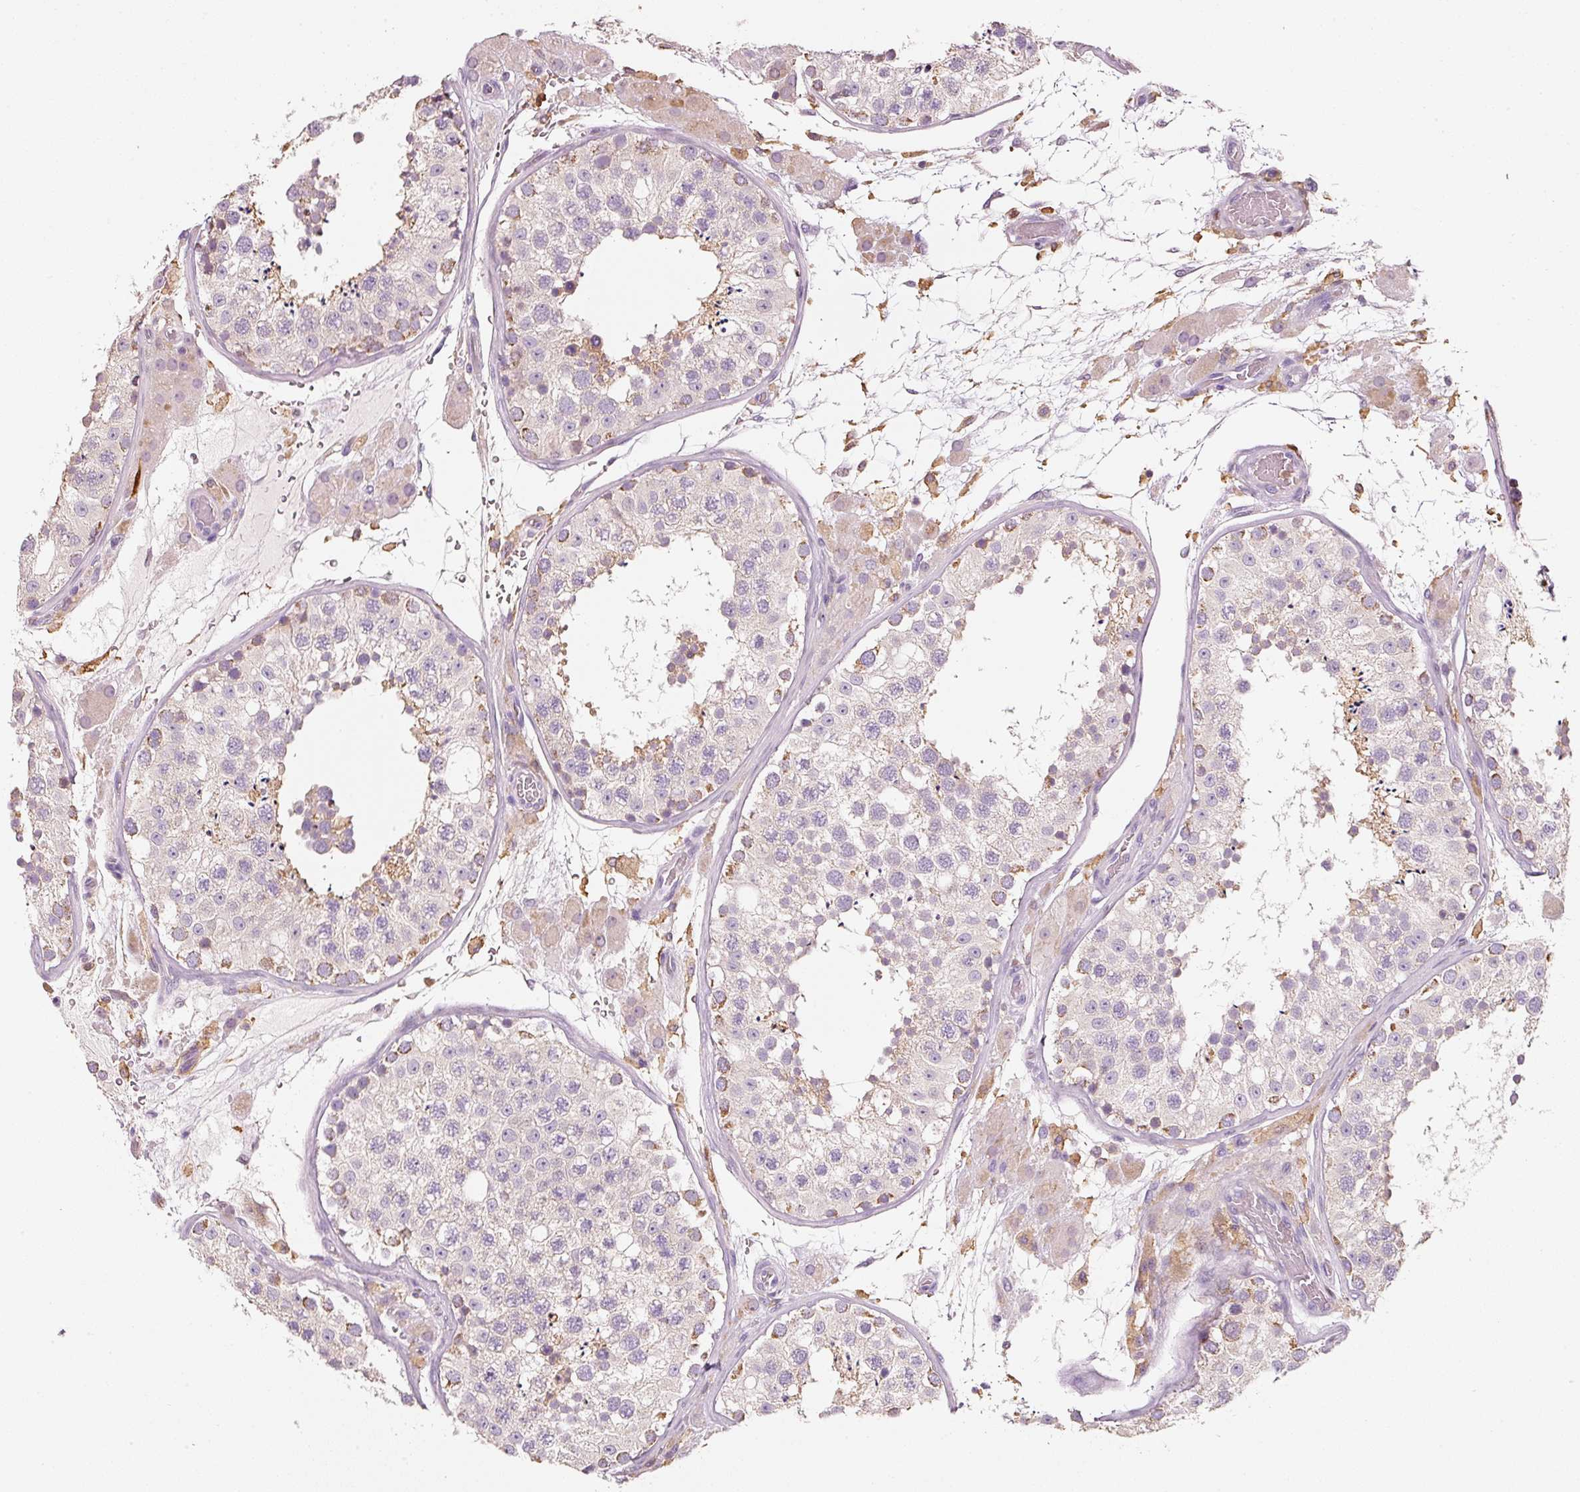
{"staining": {"intensity": "moderate", "quantity": "<25%", "location": "cytoplasmic/membranous"}, "tissue": "testis", "cell_type": "Cells in seminiferous ducts", "image_type": "normal", "snomed": [{"axis": "morphology", "description": "Normal tissue, NOS"}, {"axis": "topography", "description": "Testis"}], "caption": "Moderate cytoplasmic/membranous protein positivity is identified in about <25% of cells in seminiferous ducts in testis. (IHC, brightfield microscopy, high magnification).", "gene": "IQGAP2", "patient": {"sex": "male", "age": 26}}